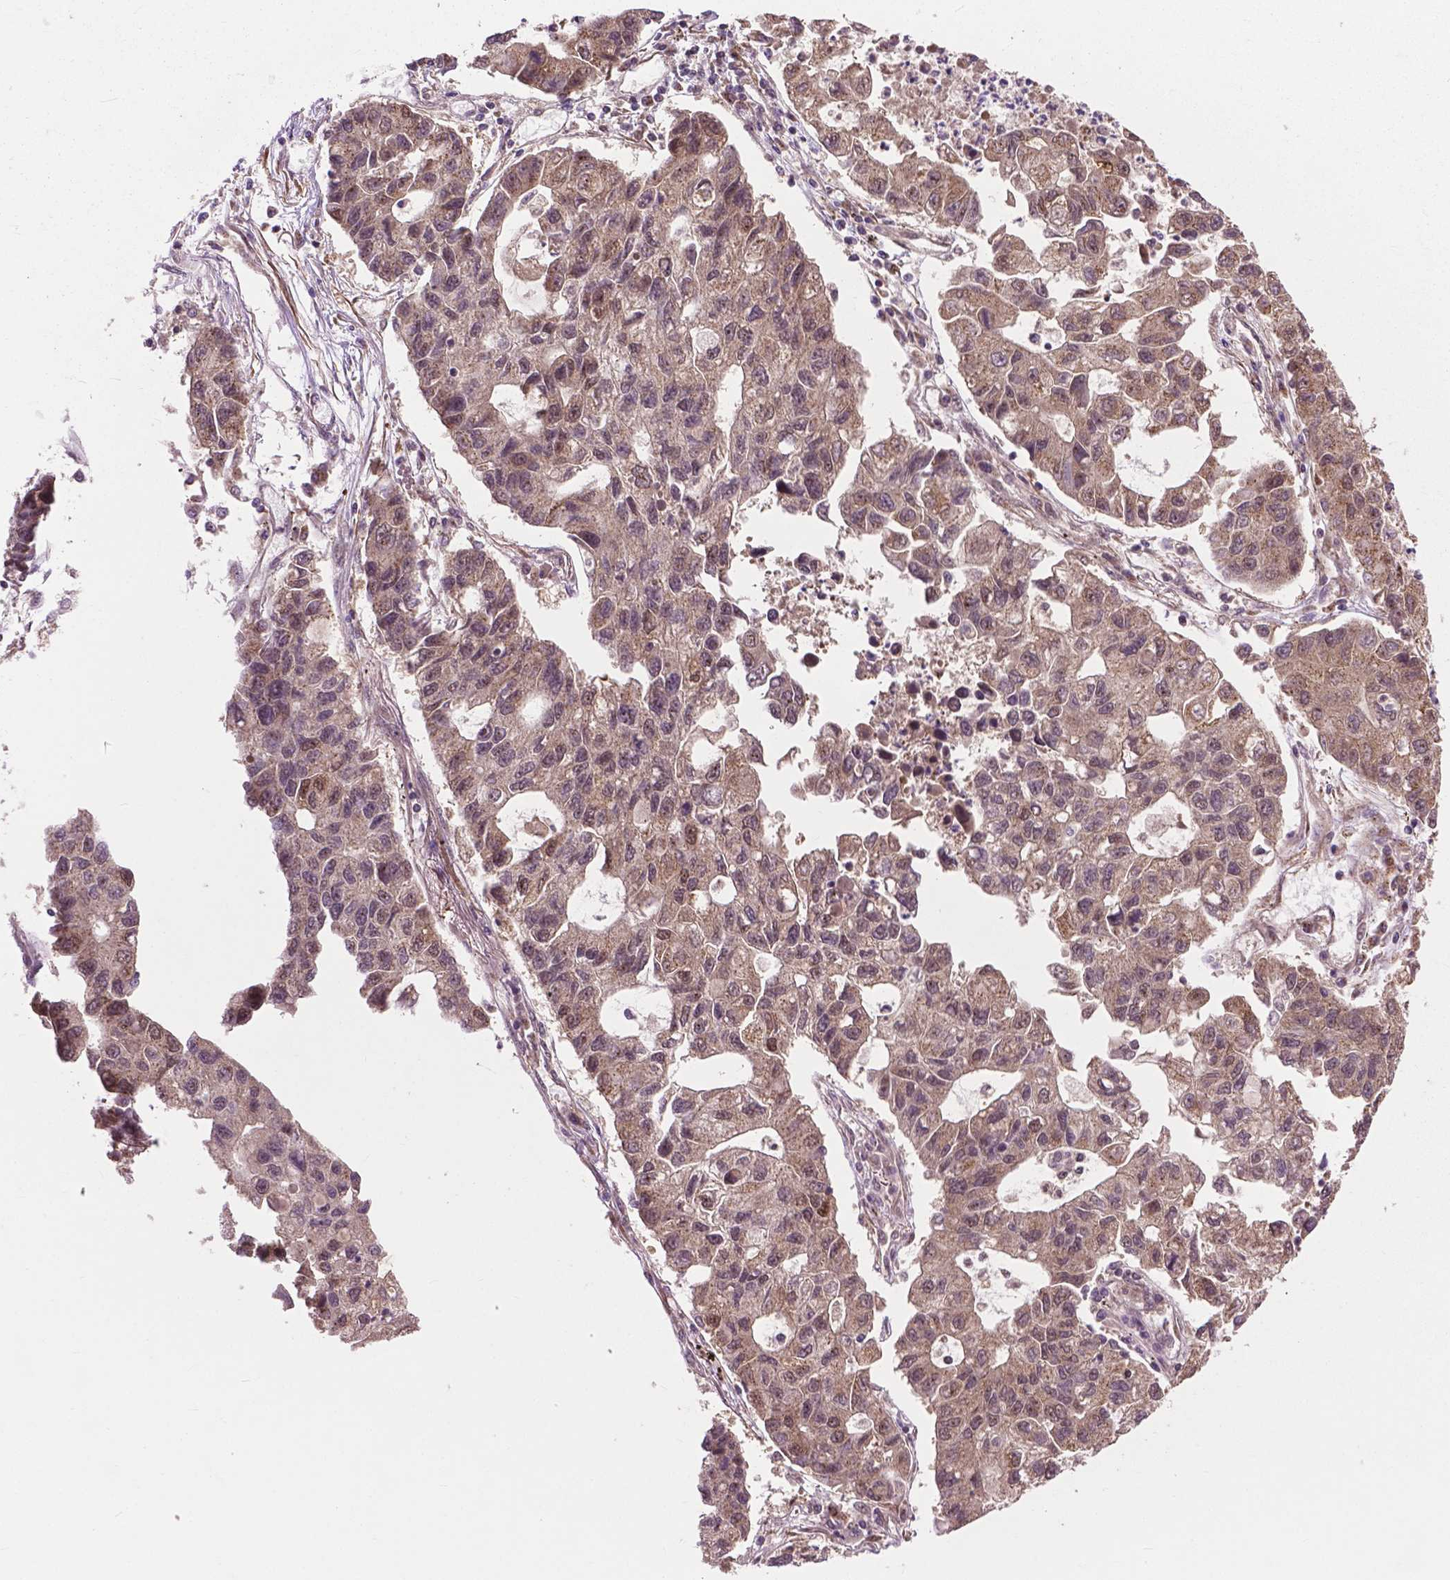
{"staining": {"intensity": "weak", "quantity": ">75%", "location": "cytoplasmic/membranous"}, "tissue": "lung cancer", "cell_type": "Tumor cells", "image_type": "cancer", "snomed": [{"axis": "morphology", "description": "Adenocarcinoma, NOS"}, {"axis": "topography", "description": "Bronchus"}, {"axis": "topography", "description": "Lung"}], "caption": "Weak cytoplasmic/membranous protein positivity is appreciated in about >75% of tumor cells in lung cancer. (Stains: DAB (3,3'-diaminobenzidine) in brown, nuclei in blue, Microscopy: brightfield microscopy at high magnification).", "gene": "PPP1CB", "patient": {"sex": "female", "age": 51}}